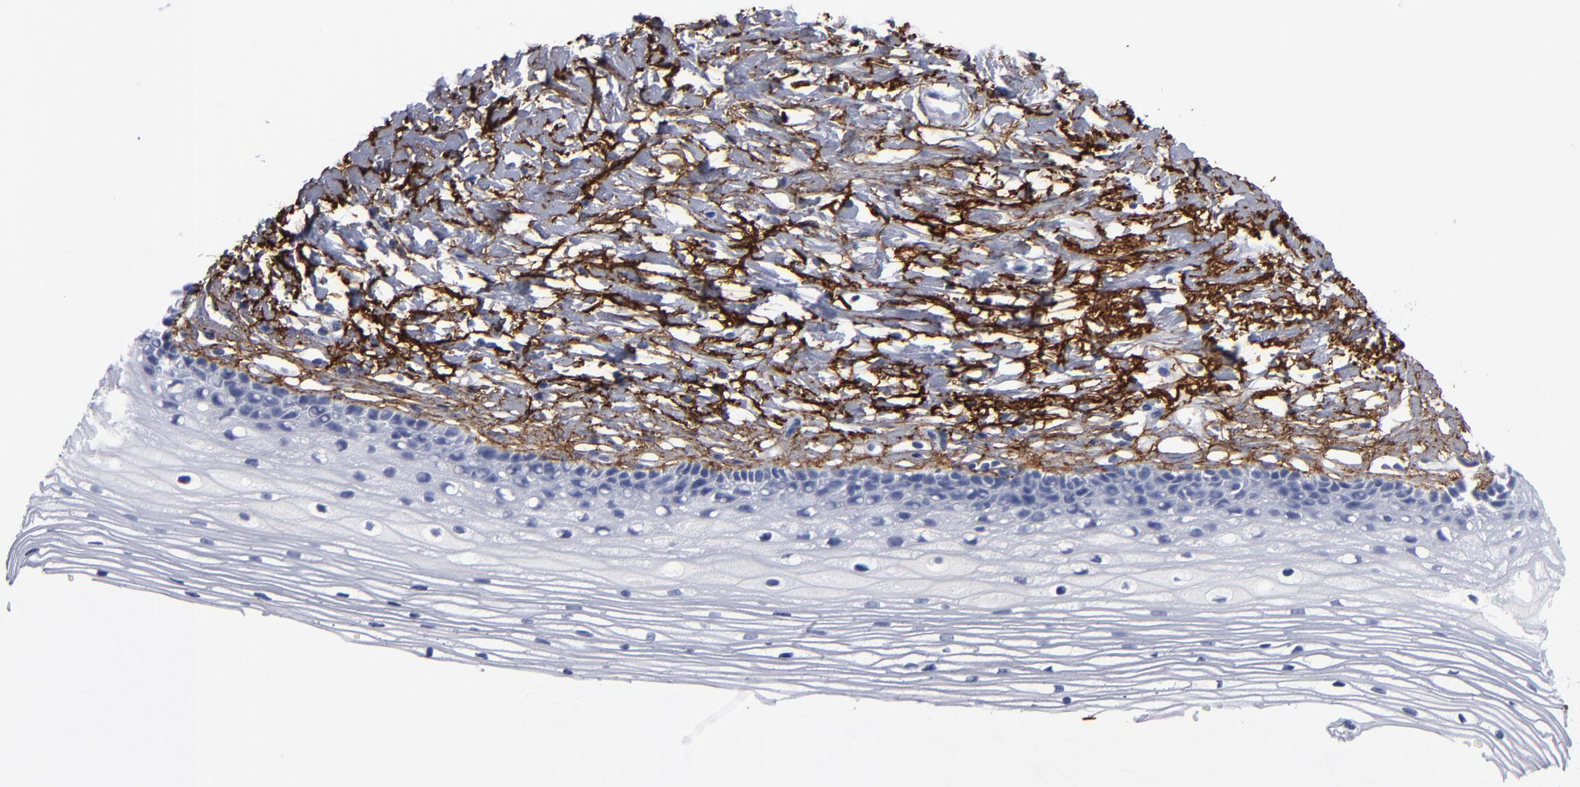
{"staining": {"intensity": "negative", "quantity": "none", "location": "none"}, "tissue": "cervix", "cell_type": "Glandular cells", "image_type": "normal", "snomed": [{"axis": "morphology", "description": "Normal tissue, NOS"}, {"axis": "topography", "description": "Cervix"}], "caption": "IHC micrograph of benign cervix: cervix stained with DAB (3,3'-diaminobenzidine) shows no significant protein staining in glandular cells. Brightfield microscopy of IHC stained with DAB (brown) and hematoxylin (blue), captured at high magnification.", "gene": "EMILIN1", "patient": {"sex": "female", "age": 77}}